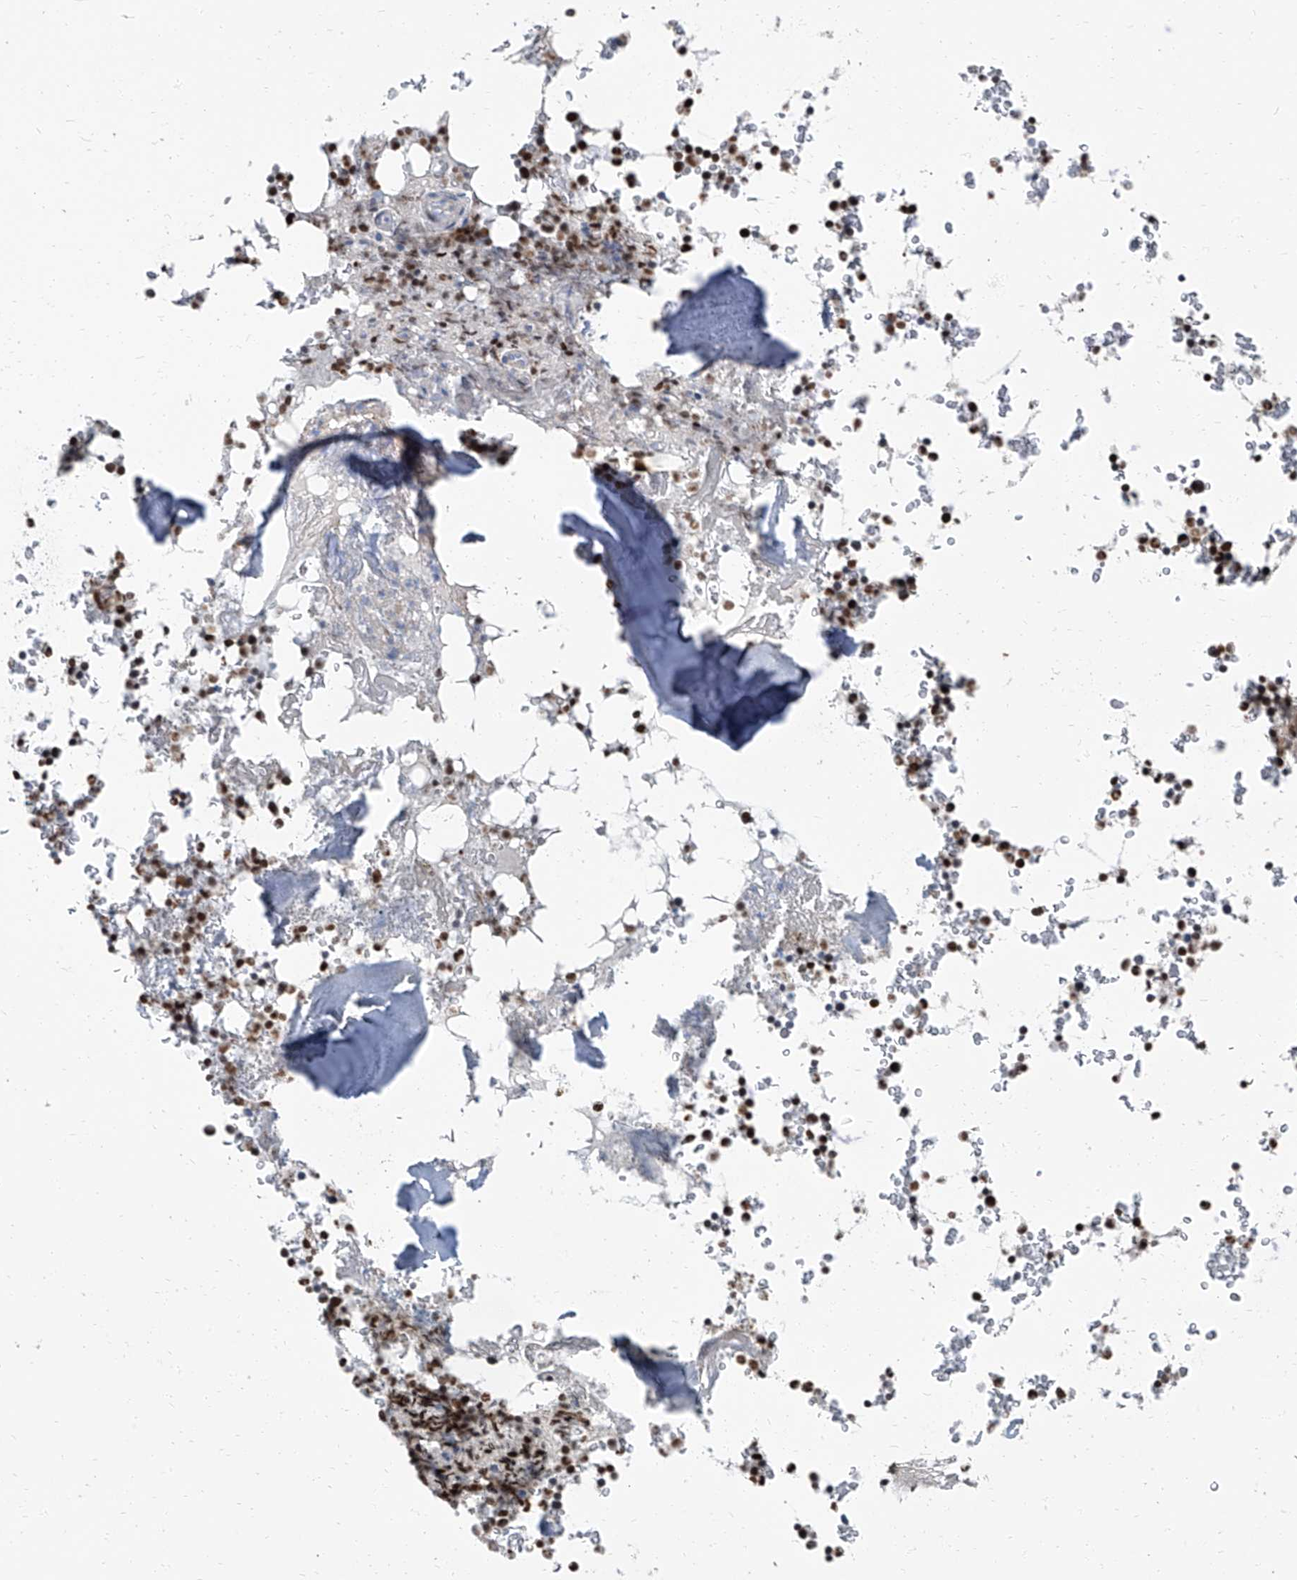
{"staining": {"intensity": "negative", "quantity": "none", "location": "none"}, "tissue": "bone marrow", "cell_type": "Hematopoietic cells", "image_type": "normal", "snomed": [{"axis": "morphology", "description": "Normal tissue, NOS"}, {"axis": "topography", "description": "Bone marrow"}], "caption": "Immunohistochemical staining of normal bone marrow exhibits no significant positivity in hematopoietic cells.", "gene": "HOXA3", "patient": {"sex": "male", "age": 58}}